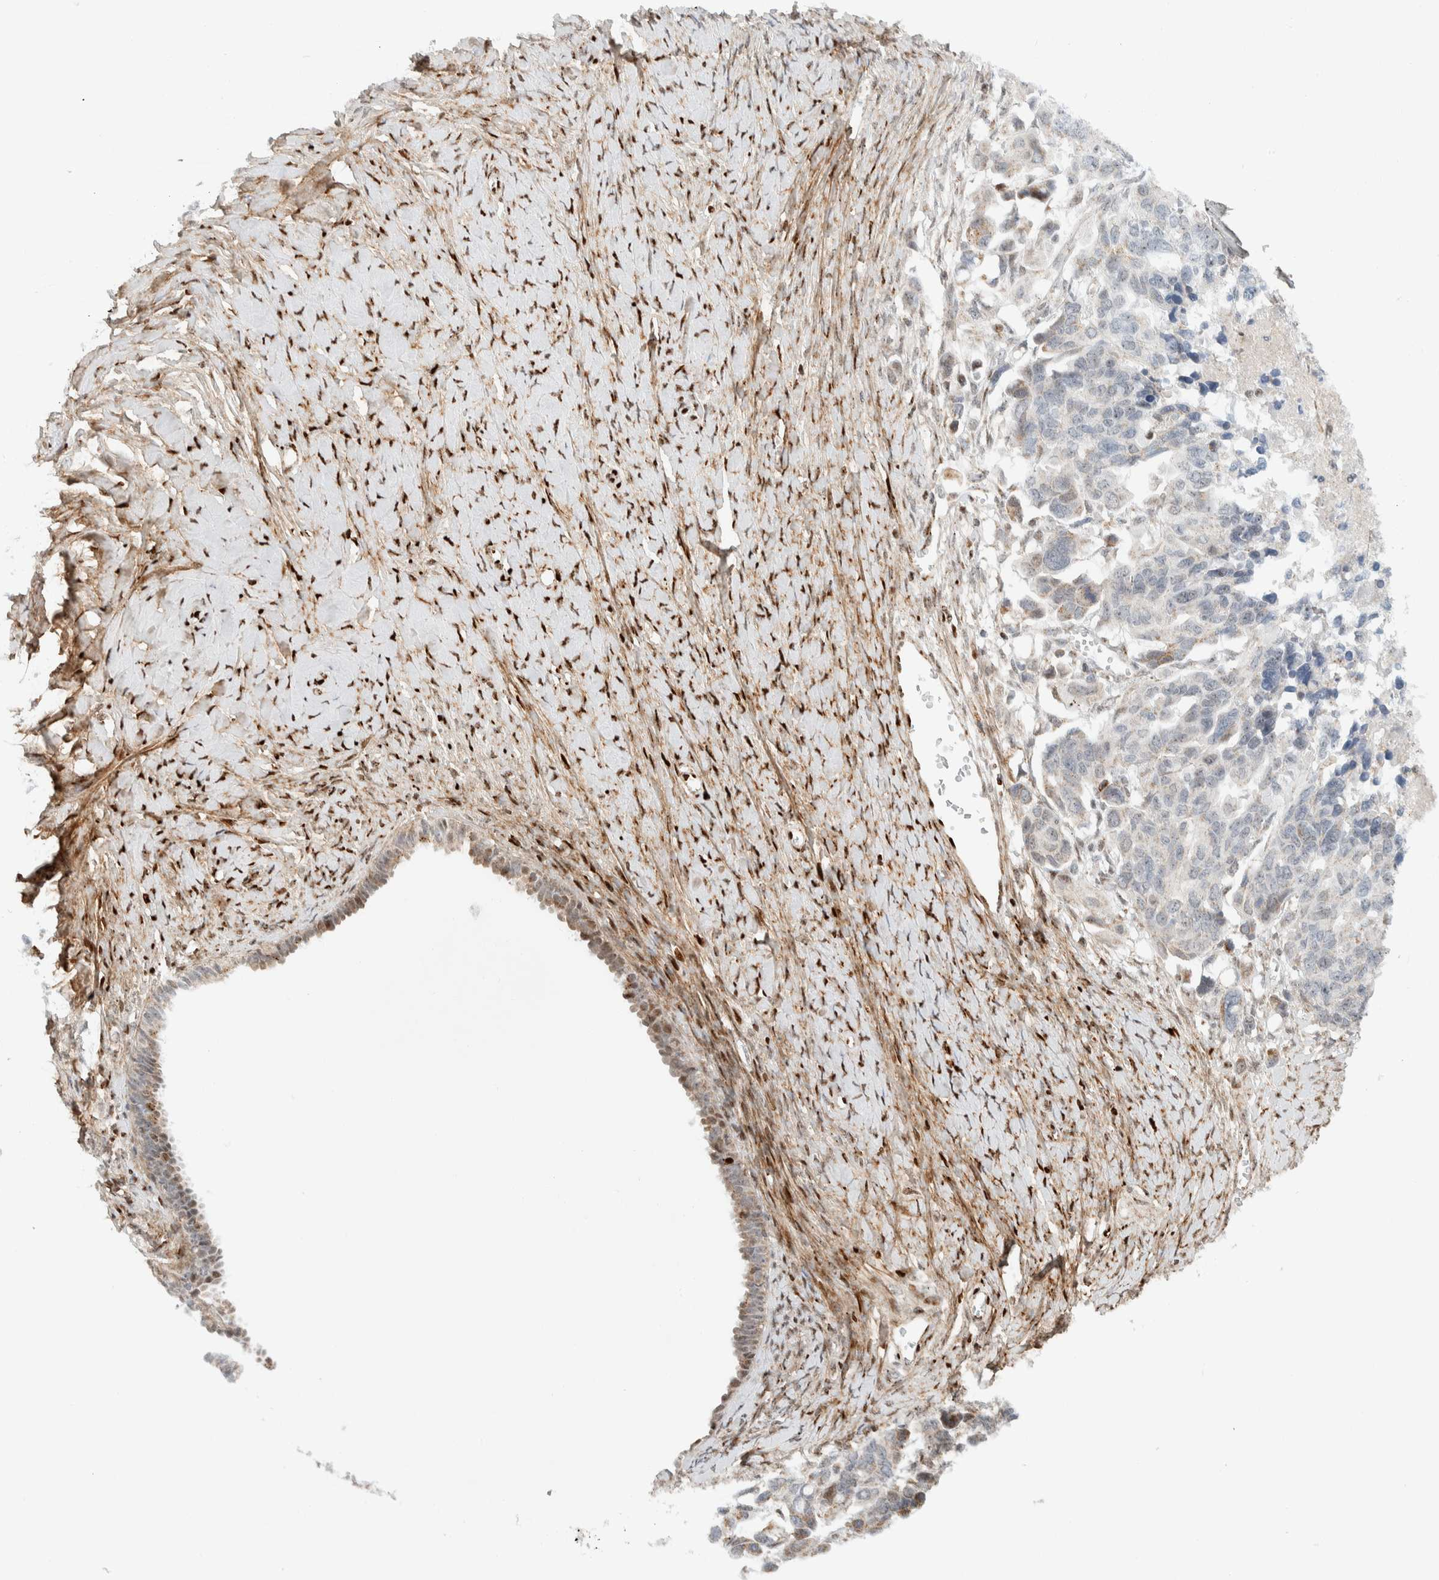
{"staining": {"intensity": "negative", "quantity": "none", "location": "none"}, "tissue": "ovarian cancer", "cell_type": "Tumor cells", "image_type": "cancer", "snomed": [{"axis": "morphology", "description": "Cystadenocarcinoma, serous, NOS"}, {"axis": "topography", "description": "Ovary"}], "caption": "Tumor cells show no significant protein positivity in ovarian cancer.", "gene": "TSPAN32", "patient": {"sex": "female", "age": 79}}